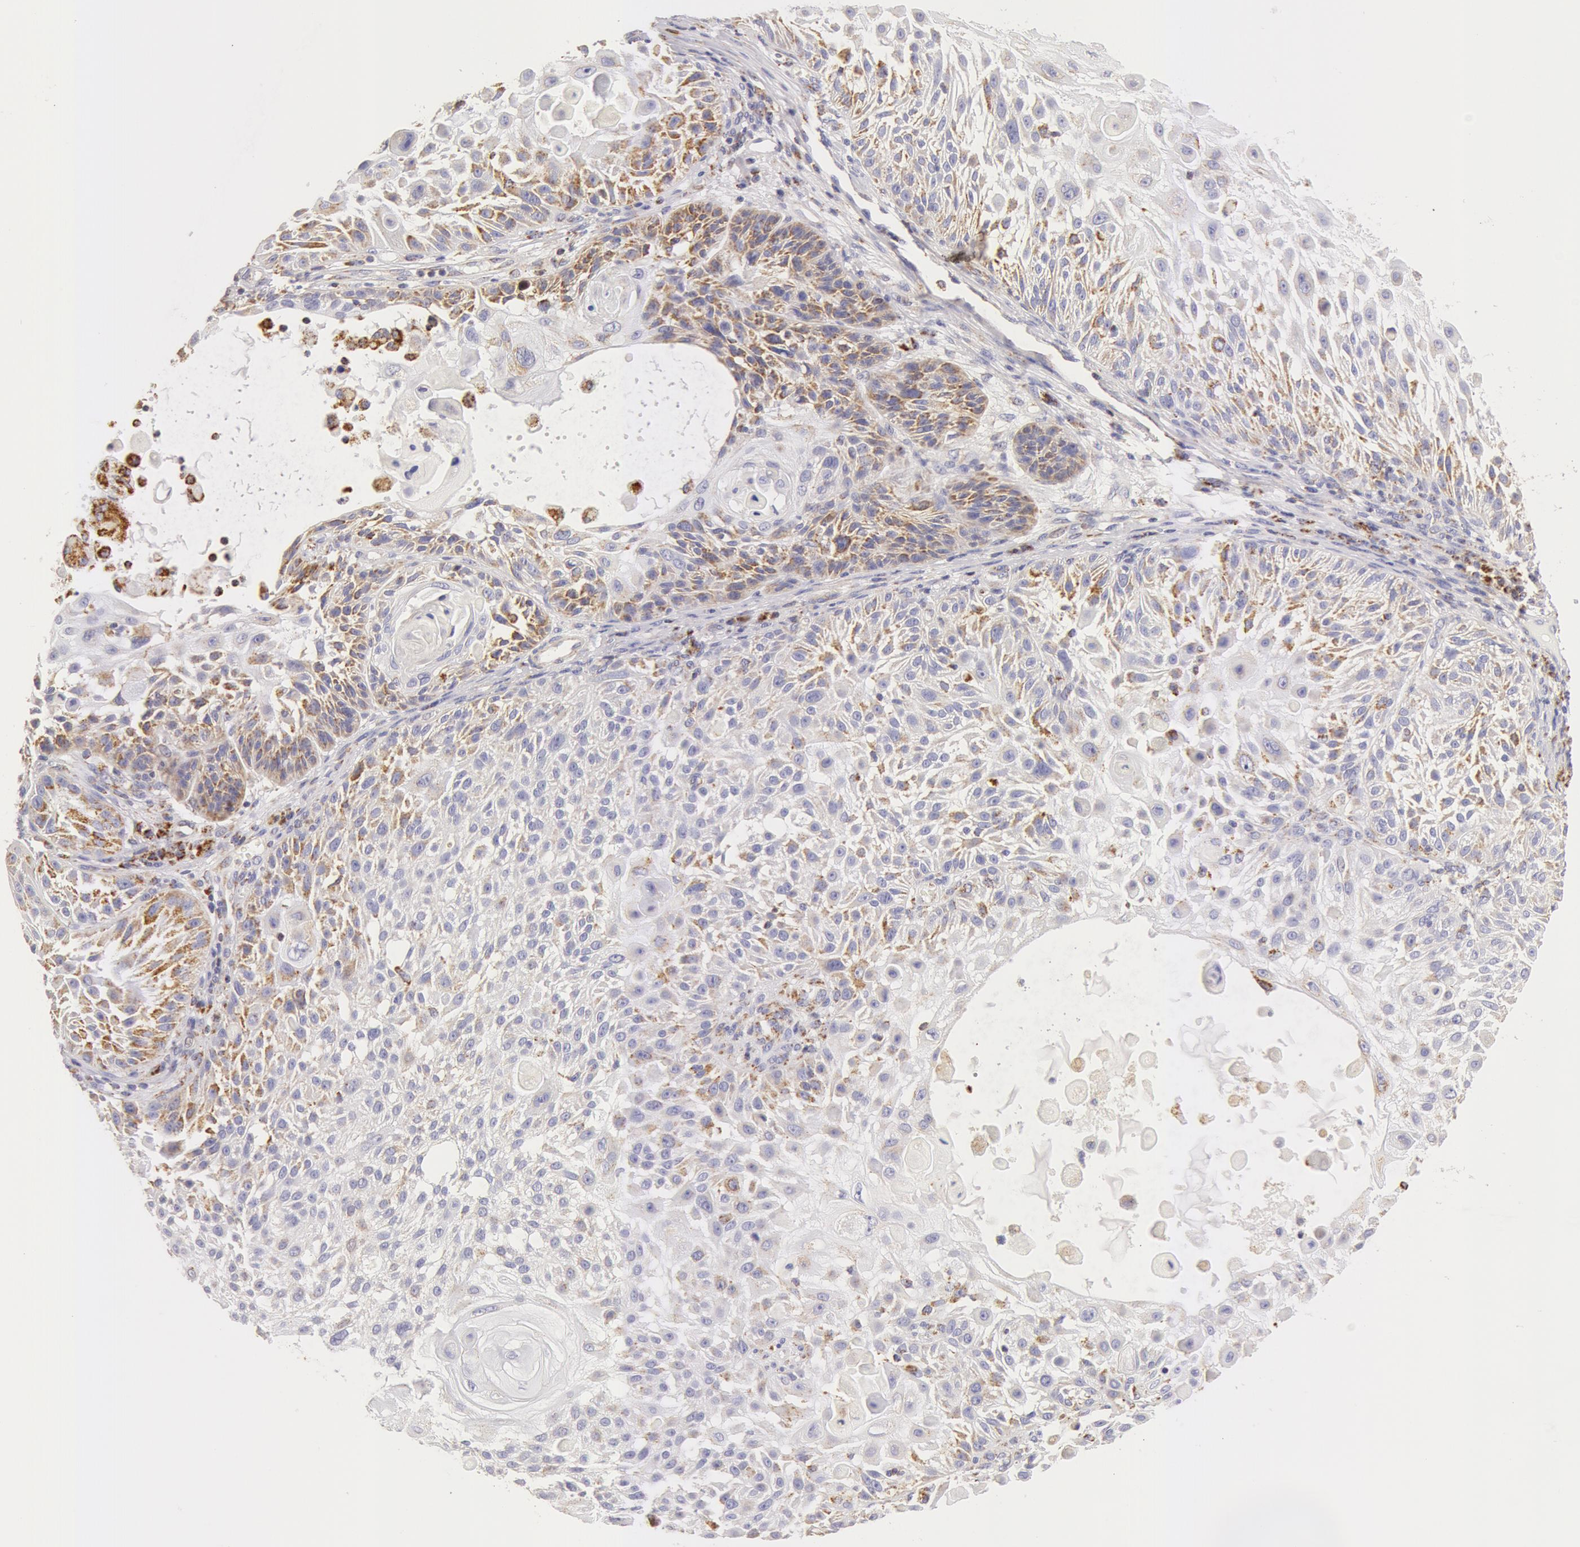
{"staining": {"intensity": "moderate", "quantity": "<25%", "location": "cytoplasmic/membranous"}, "tissue": "skin cancer", "cell_type": "Tumor cells", "image_type": "cancer", "snomed": [{"axis": "morphology", "description": "Squamous cell carcinoma, NOS"}, {"axis": "topography", "description": "Skin"}], "caption": "An image of human squamous cell carcinoma (skin) stained for a protein displays moderate cytoplasmic/membranous brown staining in tumor cells.", "gene": "ATP5F1B", "patient": {"sex": "female", "age": 89}}